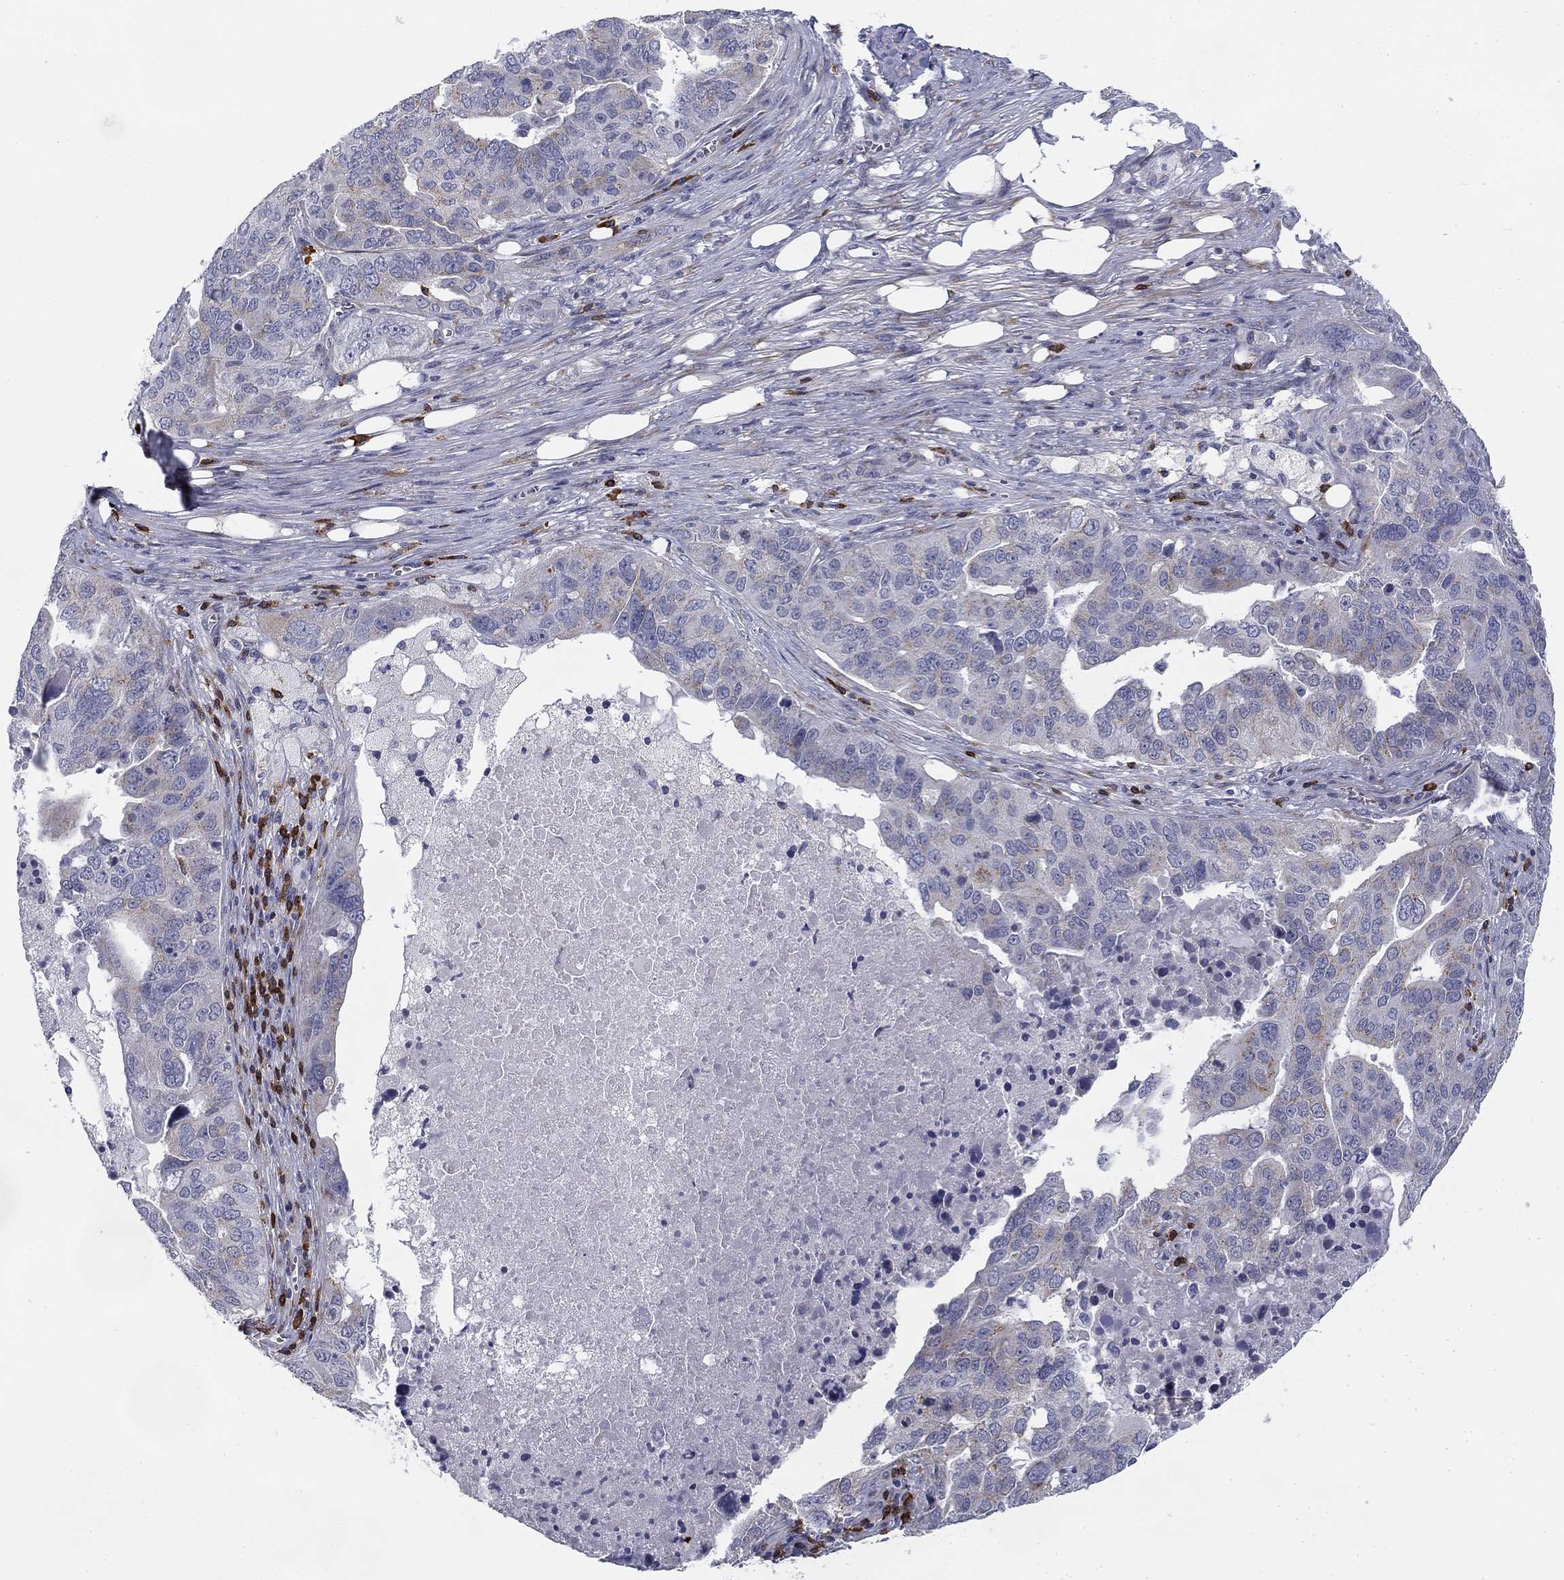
{"staining": {"intensity": "negative", "quantity": "none", "location": "none"}, "tissue": "ovarian cancer", "cell_type": "Tumor cells", "image_type": "cancer", "snomed": [{"axis": "morphology", "description": "Carcinoma, endometroid"}, {"axis": "topography", "description": "Soft tissue"}, {"axis": "topography", "description": "Ovary"}], "caption": "The immunohistochemistry (IHC) image has no significant expression in tumor cells of ovarian endometroid carcinoma tissue.", "gene": "TRAT1", "patient": {"sex": "female", "age": 52}}